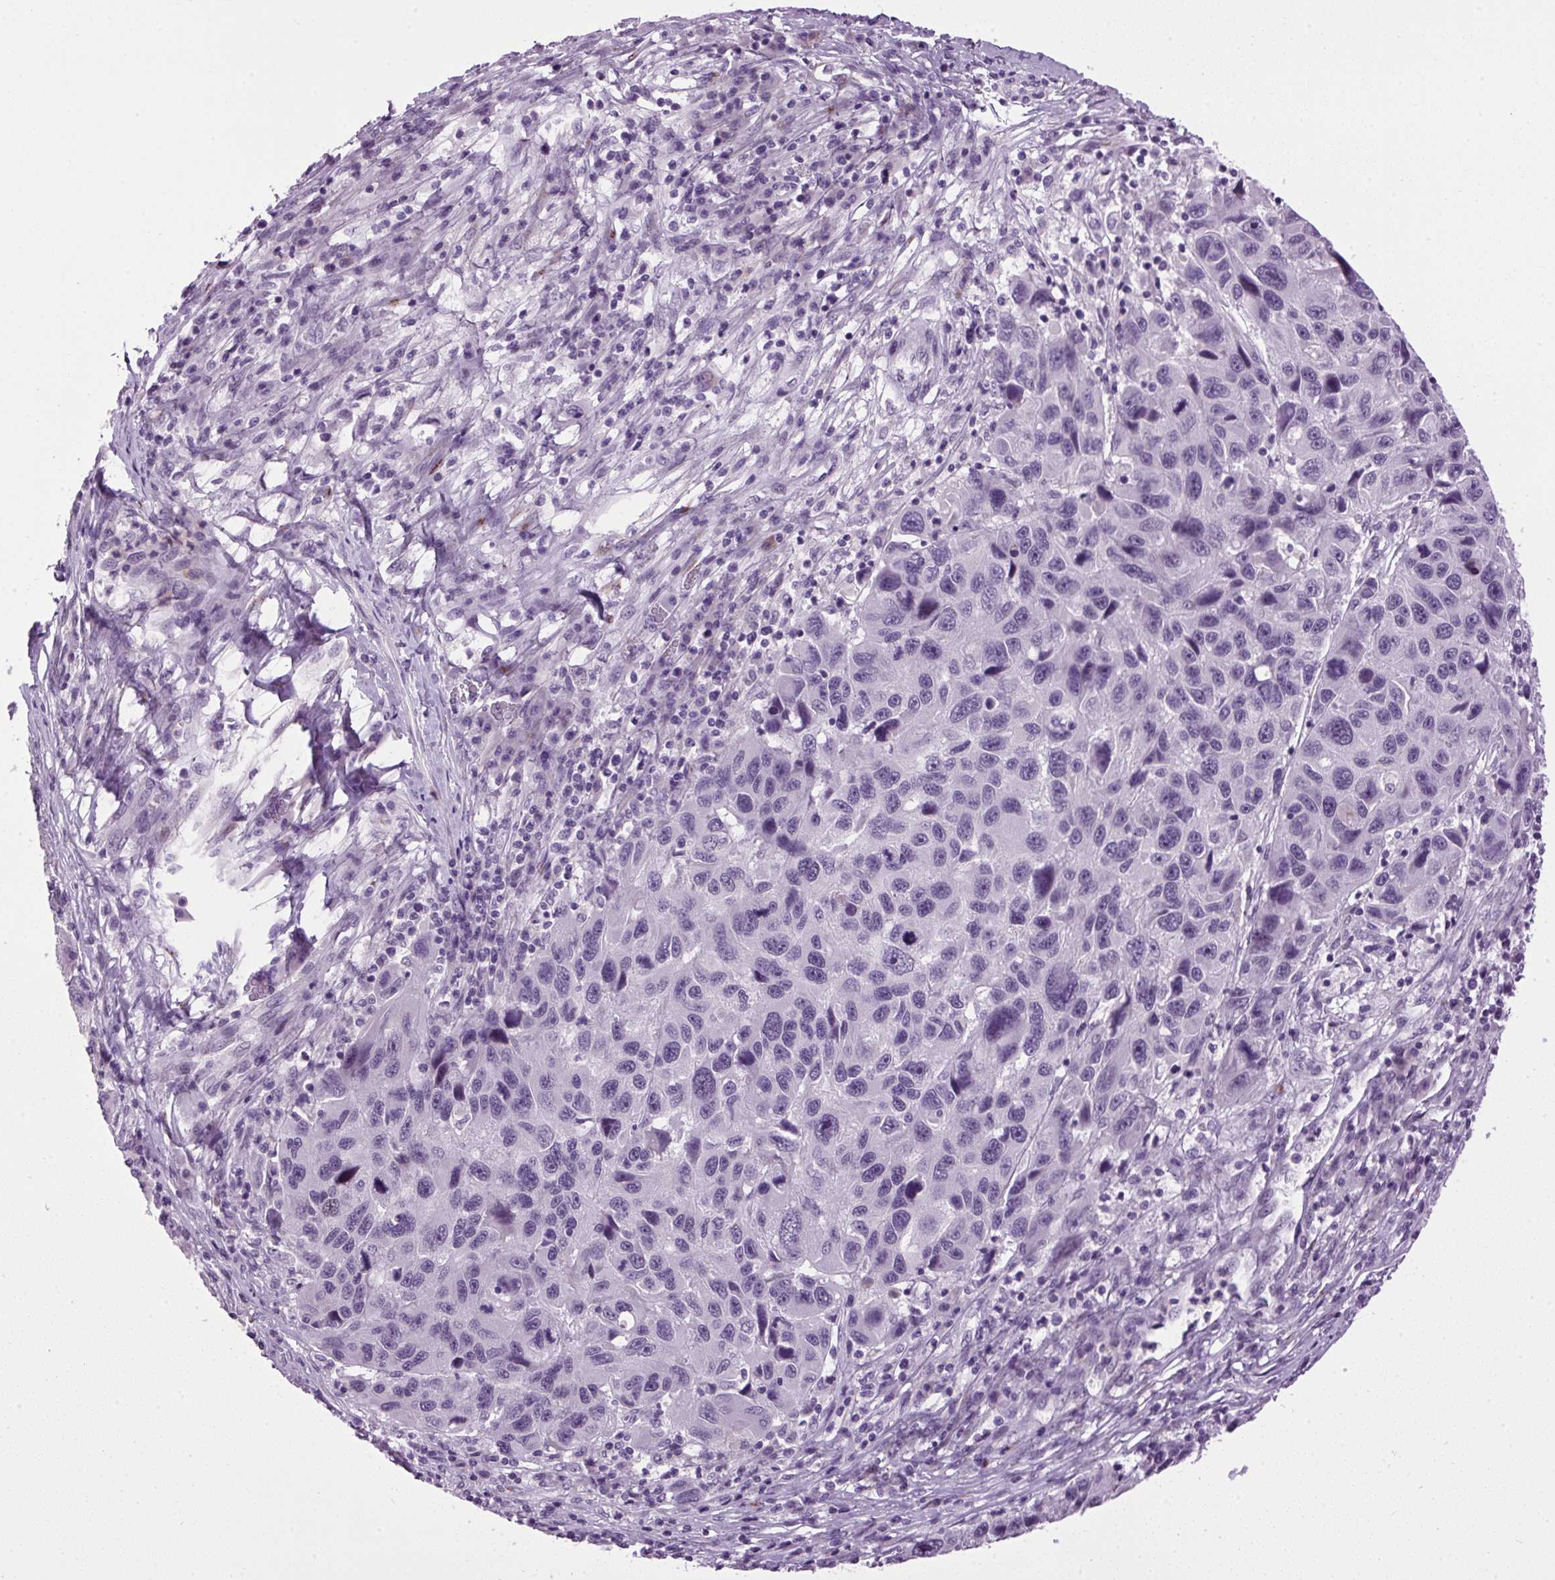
{"staining": {"intensity": "negative", "quantity": "none", "location": "none"}, "tissue": "melanoma", "cell_type": "Tumor cells", "image_type": "cancer", "snomed": [{"axis": "morphology", "description": "Malignant melanoma, NOS"}, {"axis": "topography", "description": "Skin"}], "caption": "DAB immunohistochemical staining of human melanoma demonstrates no significant staining in tumor cells.", "gene": "A1CF", "patient": {"sex": "male", "age": 53}}